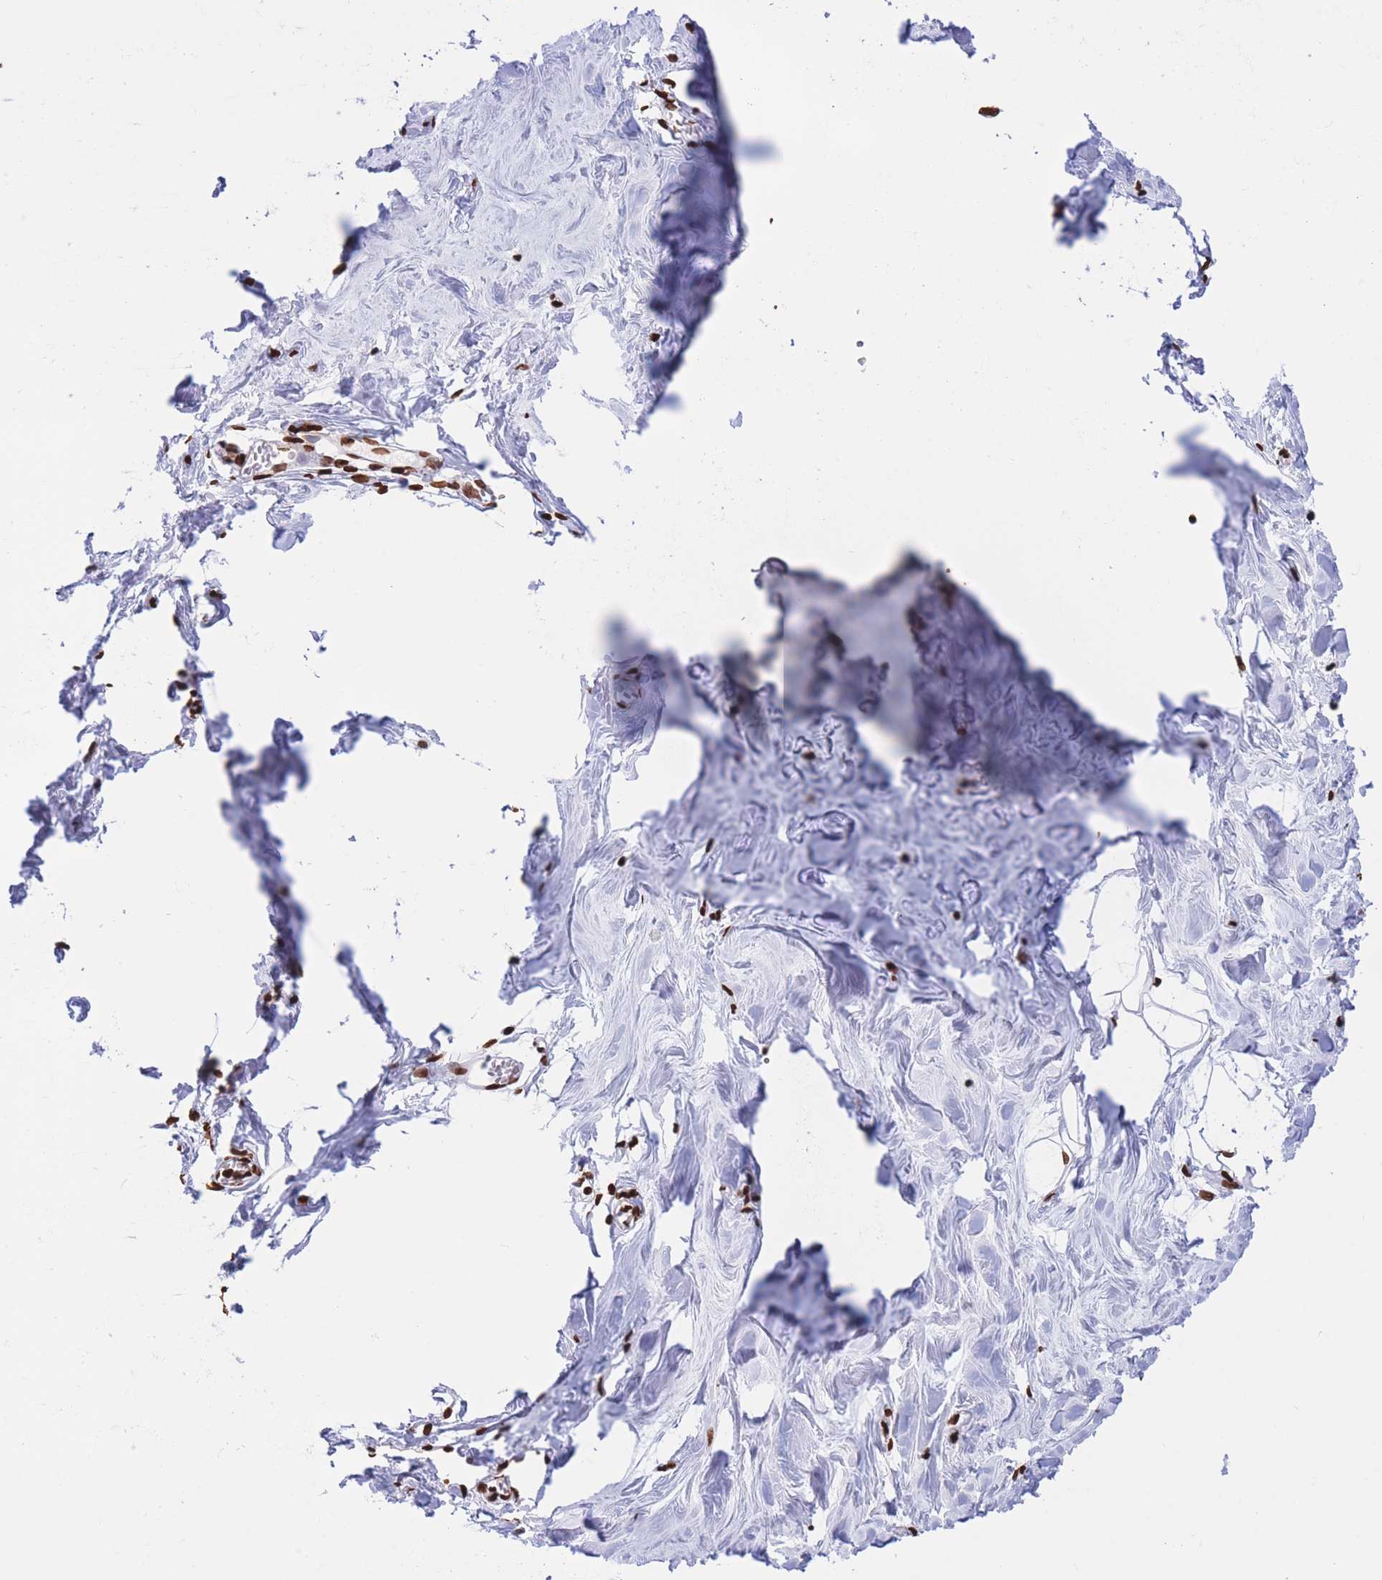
{"staining": {"intensity": "strong", "quantity": ">75%", "location": "nuclear"}, "tissue": "breast", "cell_type": "Adipocytes", "image_type": "normal", "snomed": [{"axis": "morphology", "description": "Normal tissue, NOS"}, {"axis": "topography", "description": "Breast"}], "caption": "Benign breast shows strong nuclear expression in about >75% of adipocytes.", "gene": "H2BC10", "patient": {"sex": "female", "age": 27}}